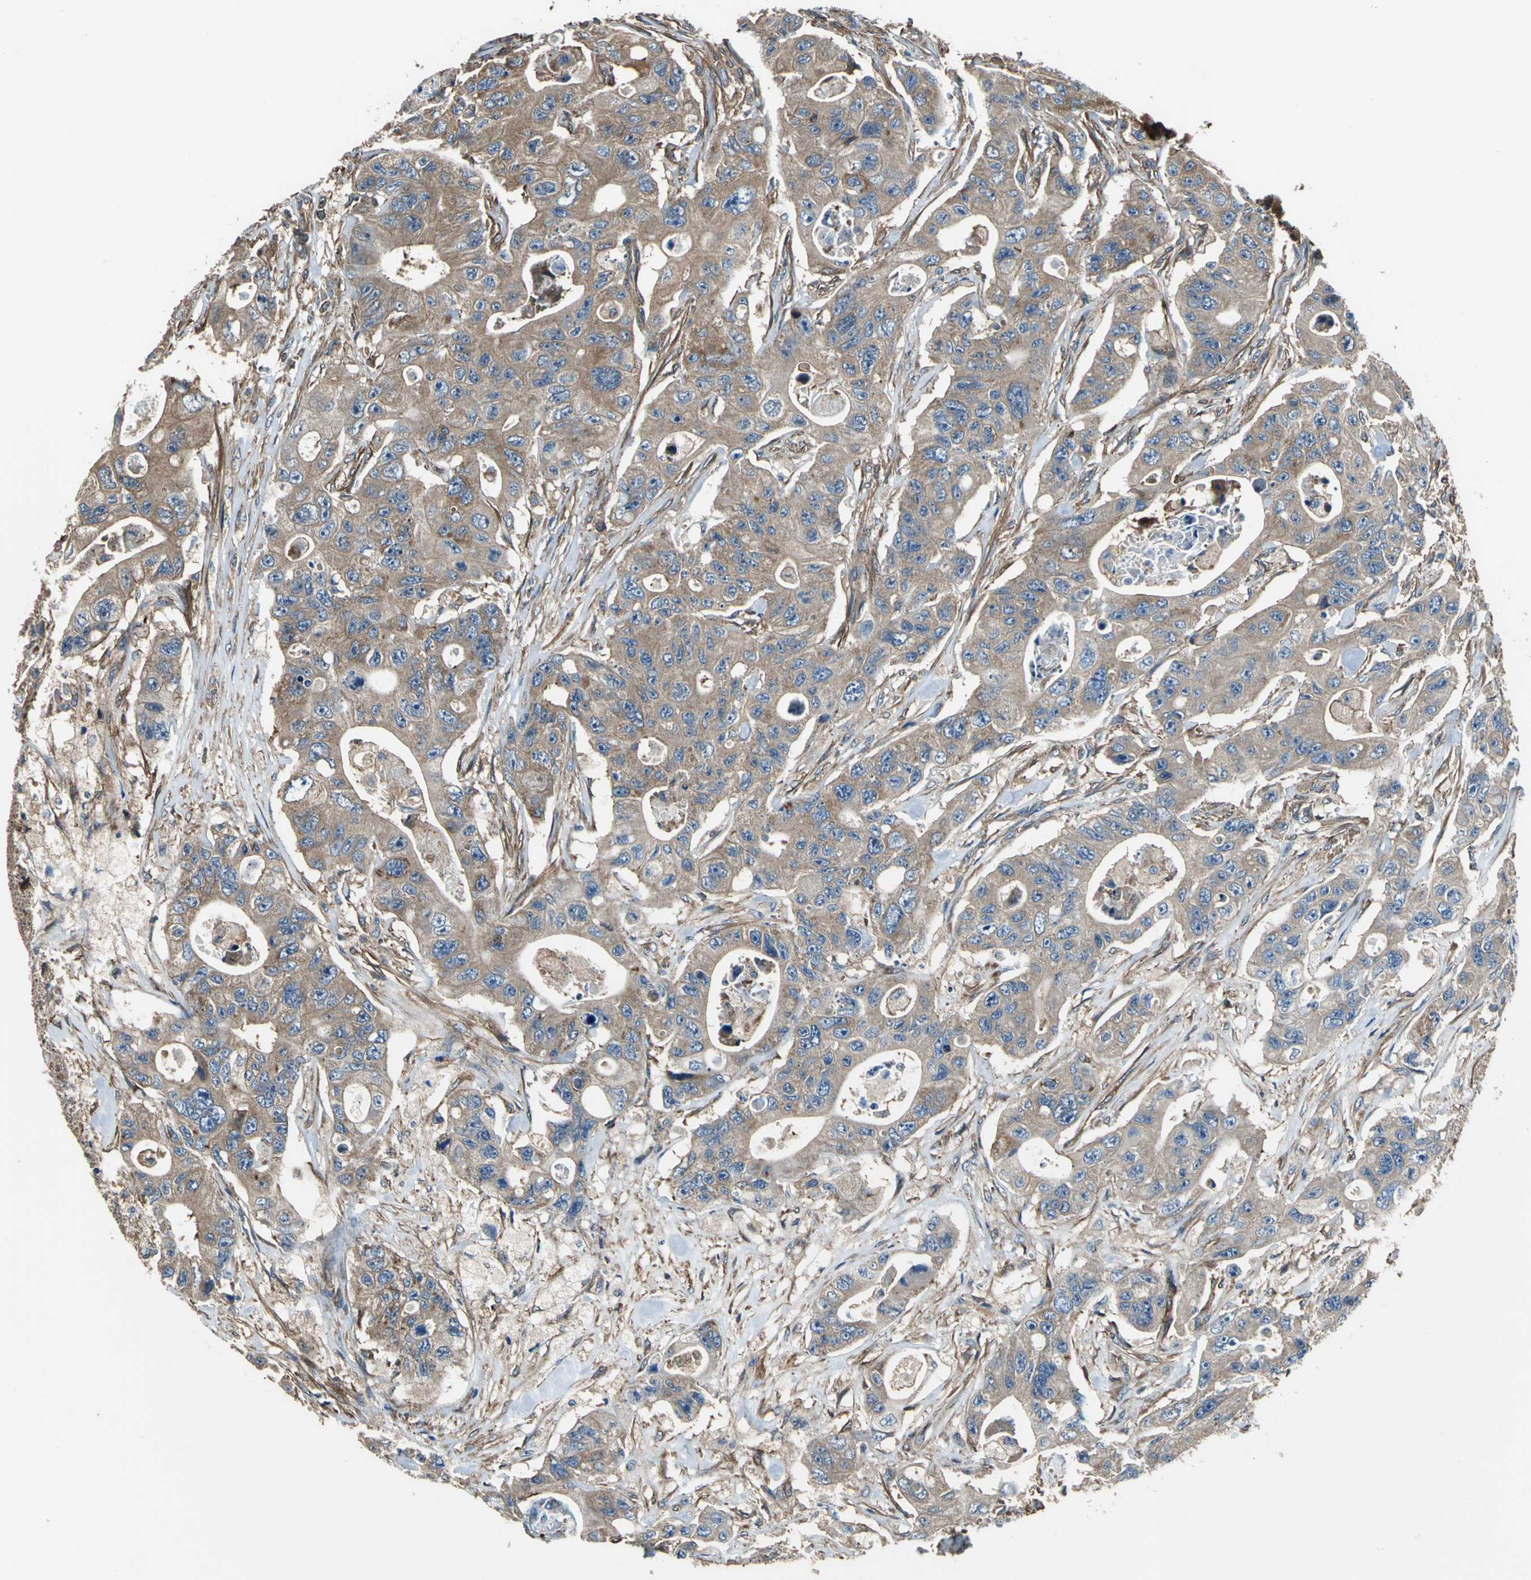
{"staining": {"intensity": "moderate", "quantity": ">75%", "location": "cytoplasmic/membranous"}, "tissue": "colorectal cancer", "cell_type": "Tumor cells", "image_type": "cancer", "snomed": [{"axis": "morphology", "description": "Adenocarcinoma, NOS"}, {"axis": "topography", "description": "Colon"}], "caption": "The image demonstrates immunohistochemical staining of adenocarcinoma (colorectal). There is moderate cytoplasmic/membranous staining is appreciated in approximately >75% of tumor cells. Using DAB (brown) and hematoxylin (blue) stains, captured at high magnification using brightfield microscopy.", "gene": "PARVA", "patient": {"sex": "female", "age": 46}}